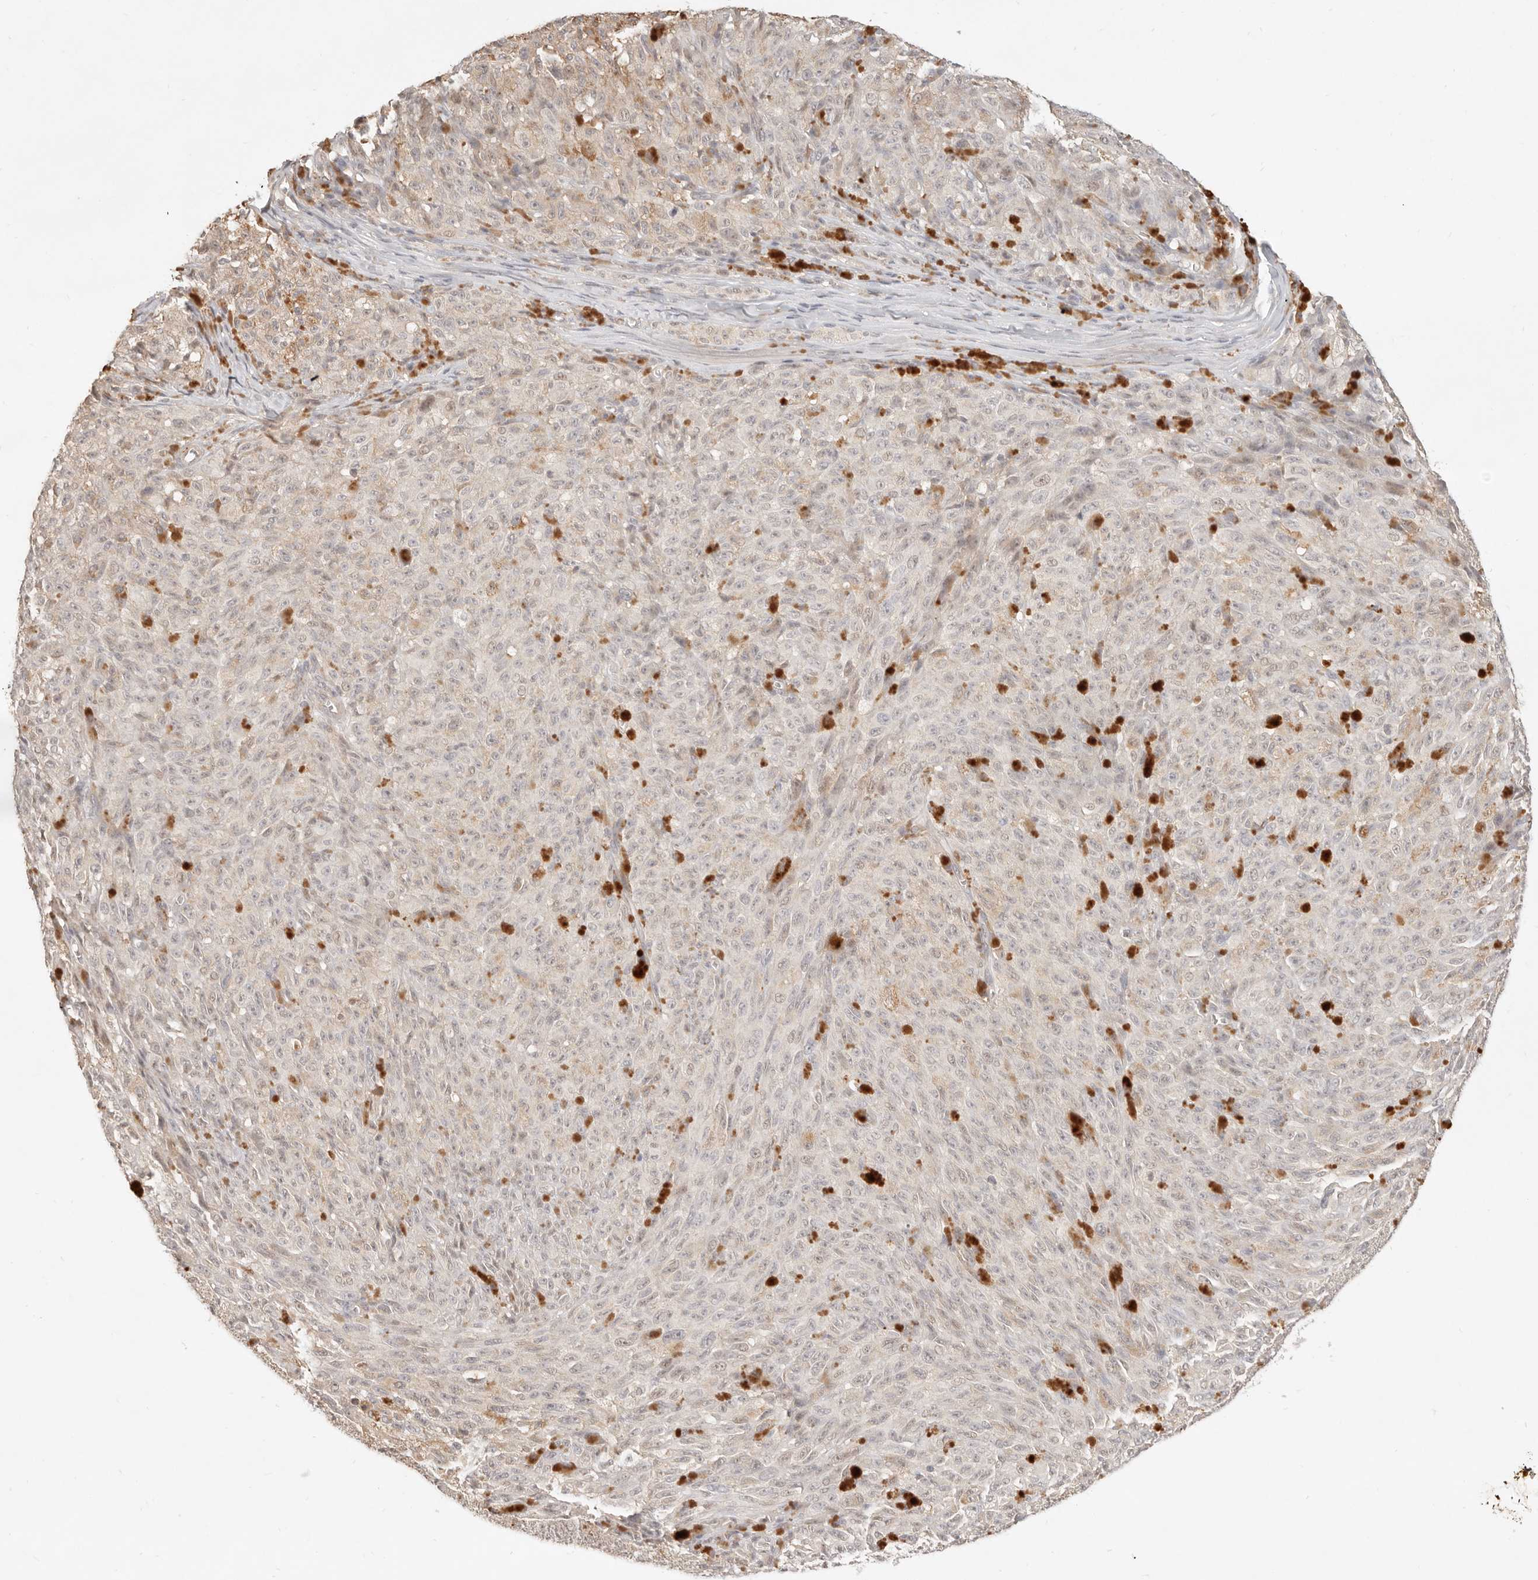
{"staining": {"intensity": "weak", "quantity": ">75%", "location": "nuclear"}, "tissue": "melanoma", "cell_type": "Tumor cells", "image_type": "cancer", "snomed": [{"axis": "morphology", "description": "Malignant melanoma, NOS"}, {"axis": "topography", "description": "Skin"}], "caption": "Immunohistochemical staining of human melanoma reveals weak nuclear protein staining in approximately >75% of tumor cells.", "gene": "MEP1A", "patient": {"sex": "female", "age": 82}}